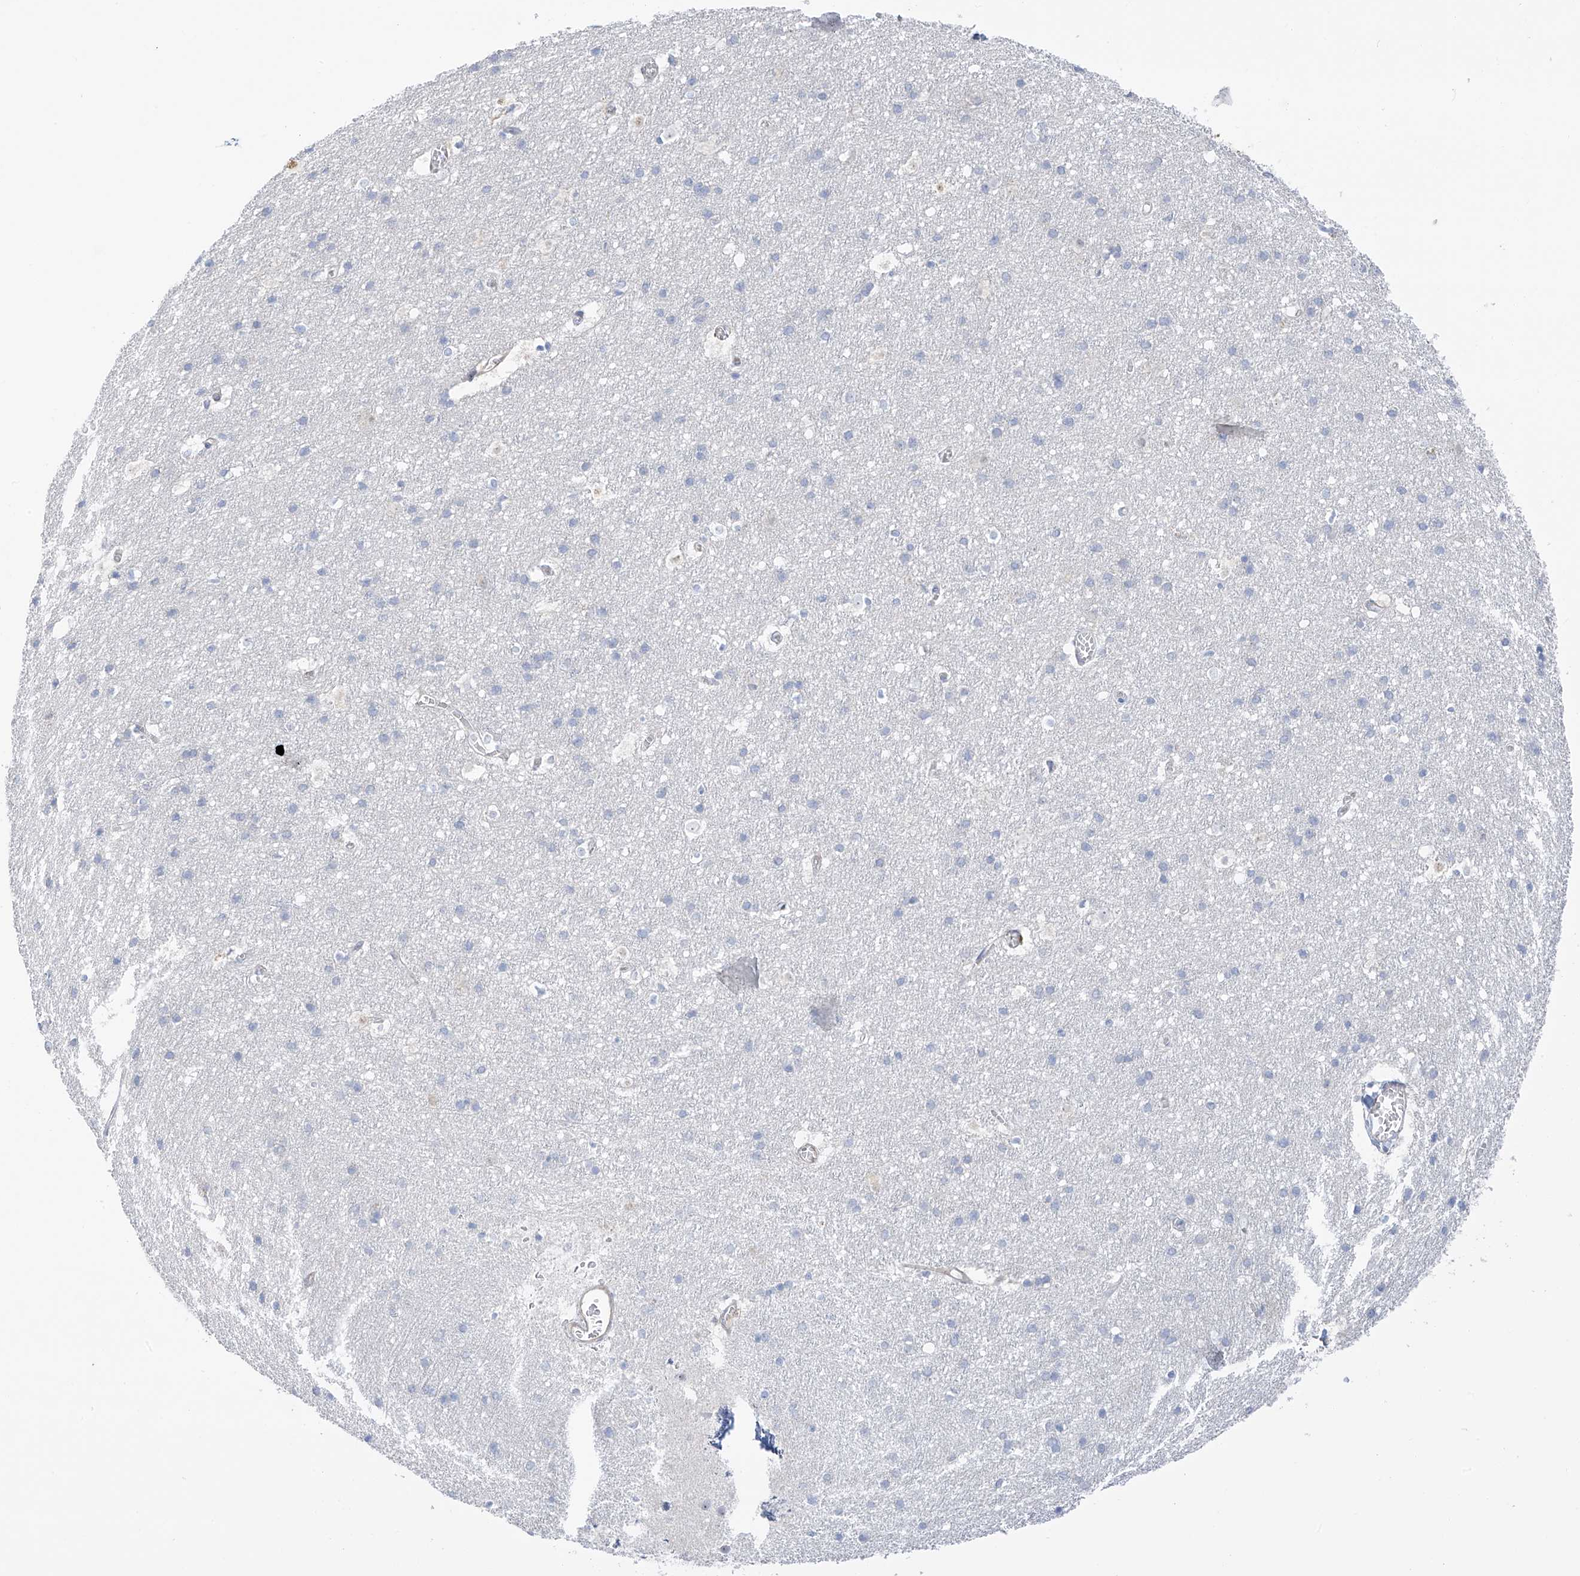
{"staining": {"intensity": "weak", "quantity": "25%-75%", "location": "cytoplasmic/membranous"}, "tissue": "cerebral cortex", "cell_type": "Endothelial cells", "image_type": "normal", "snomed": [{"axis": "morphology", "description": "Normal tissue, NOS"}, {"axis": "topography", "description": "Cerebral cortex"}], "caption": "Cerebral cortex stained with immunohistochemistry shows weak cytoplasmic/membranous staining in about 25%-75% of endothelial cells.", "gene": "TAL2", "patient": {"sex": "male", "age": 54}}